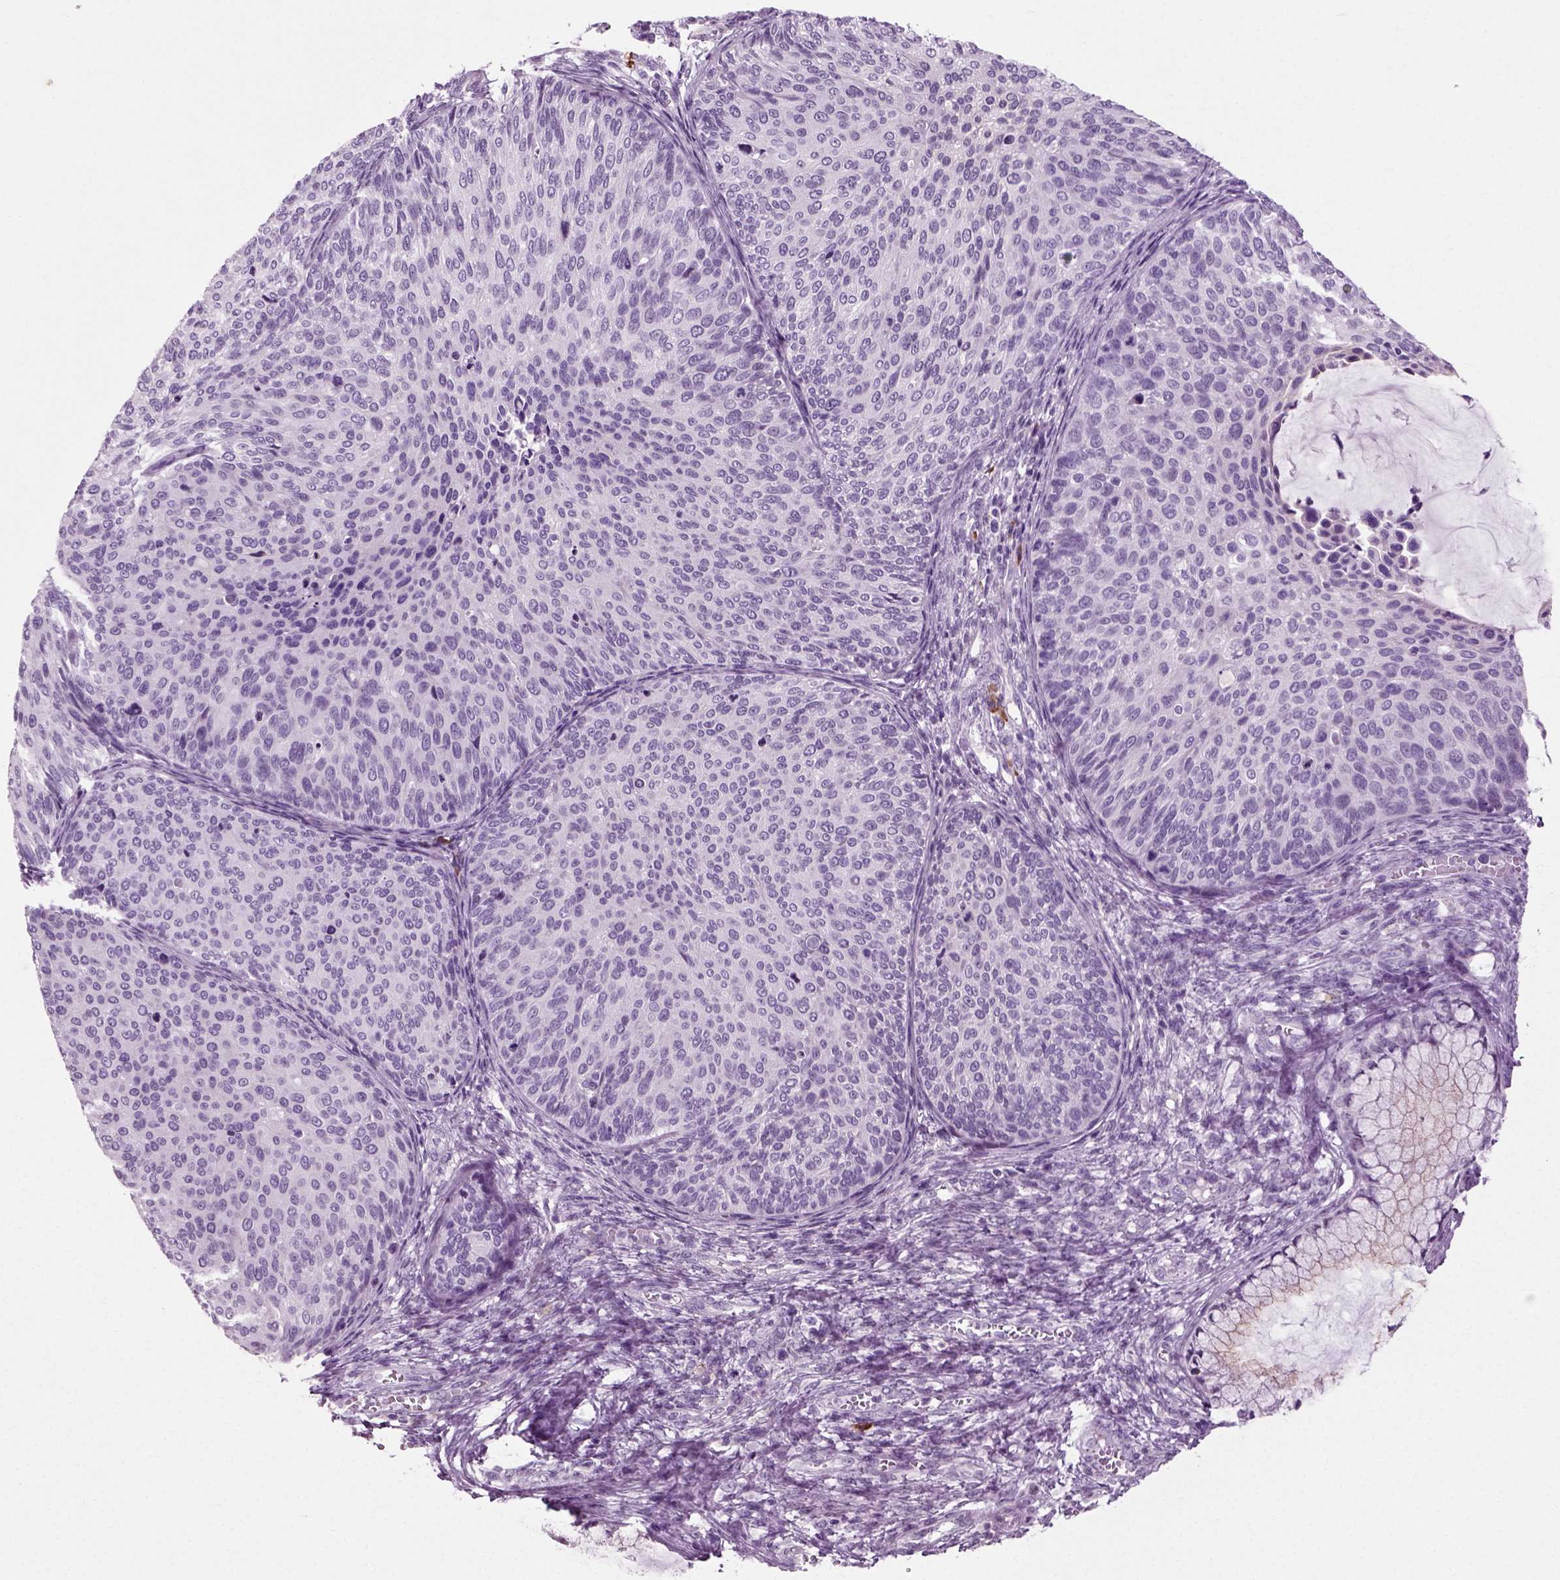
{"staining": {"intensity": "weak", "quantity": "<25%", "location": "cytoplasmic/membranous"}, "tissue": "cervical cancer", "cell_type": "Tumor cells", "image_type": "cancer", "snomed": [{"axis": "morphology", "description": "Squamous cell carcinoma, NOS"}, {"axis": "topography", "description": "Cervix"}], "caption": "This is a micrograph of immunohistochemistry (IHC) staining of cervical cancer, which shows no expression in tumor cells.", "gene": "SLC26A8", "patient": {"sex": "female", "age": 36}}